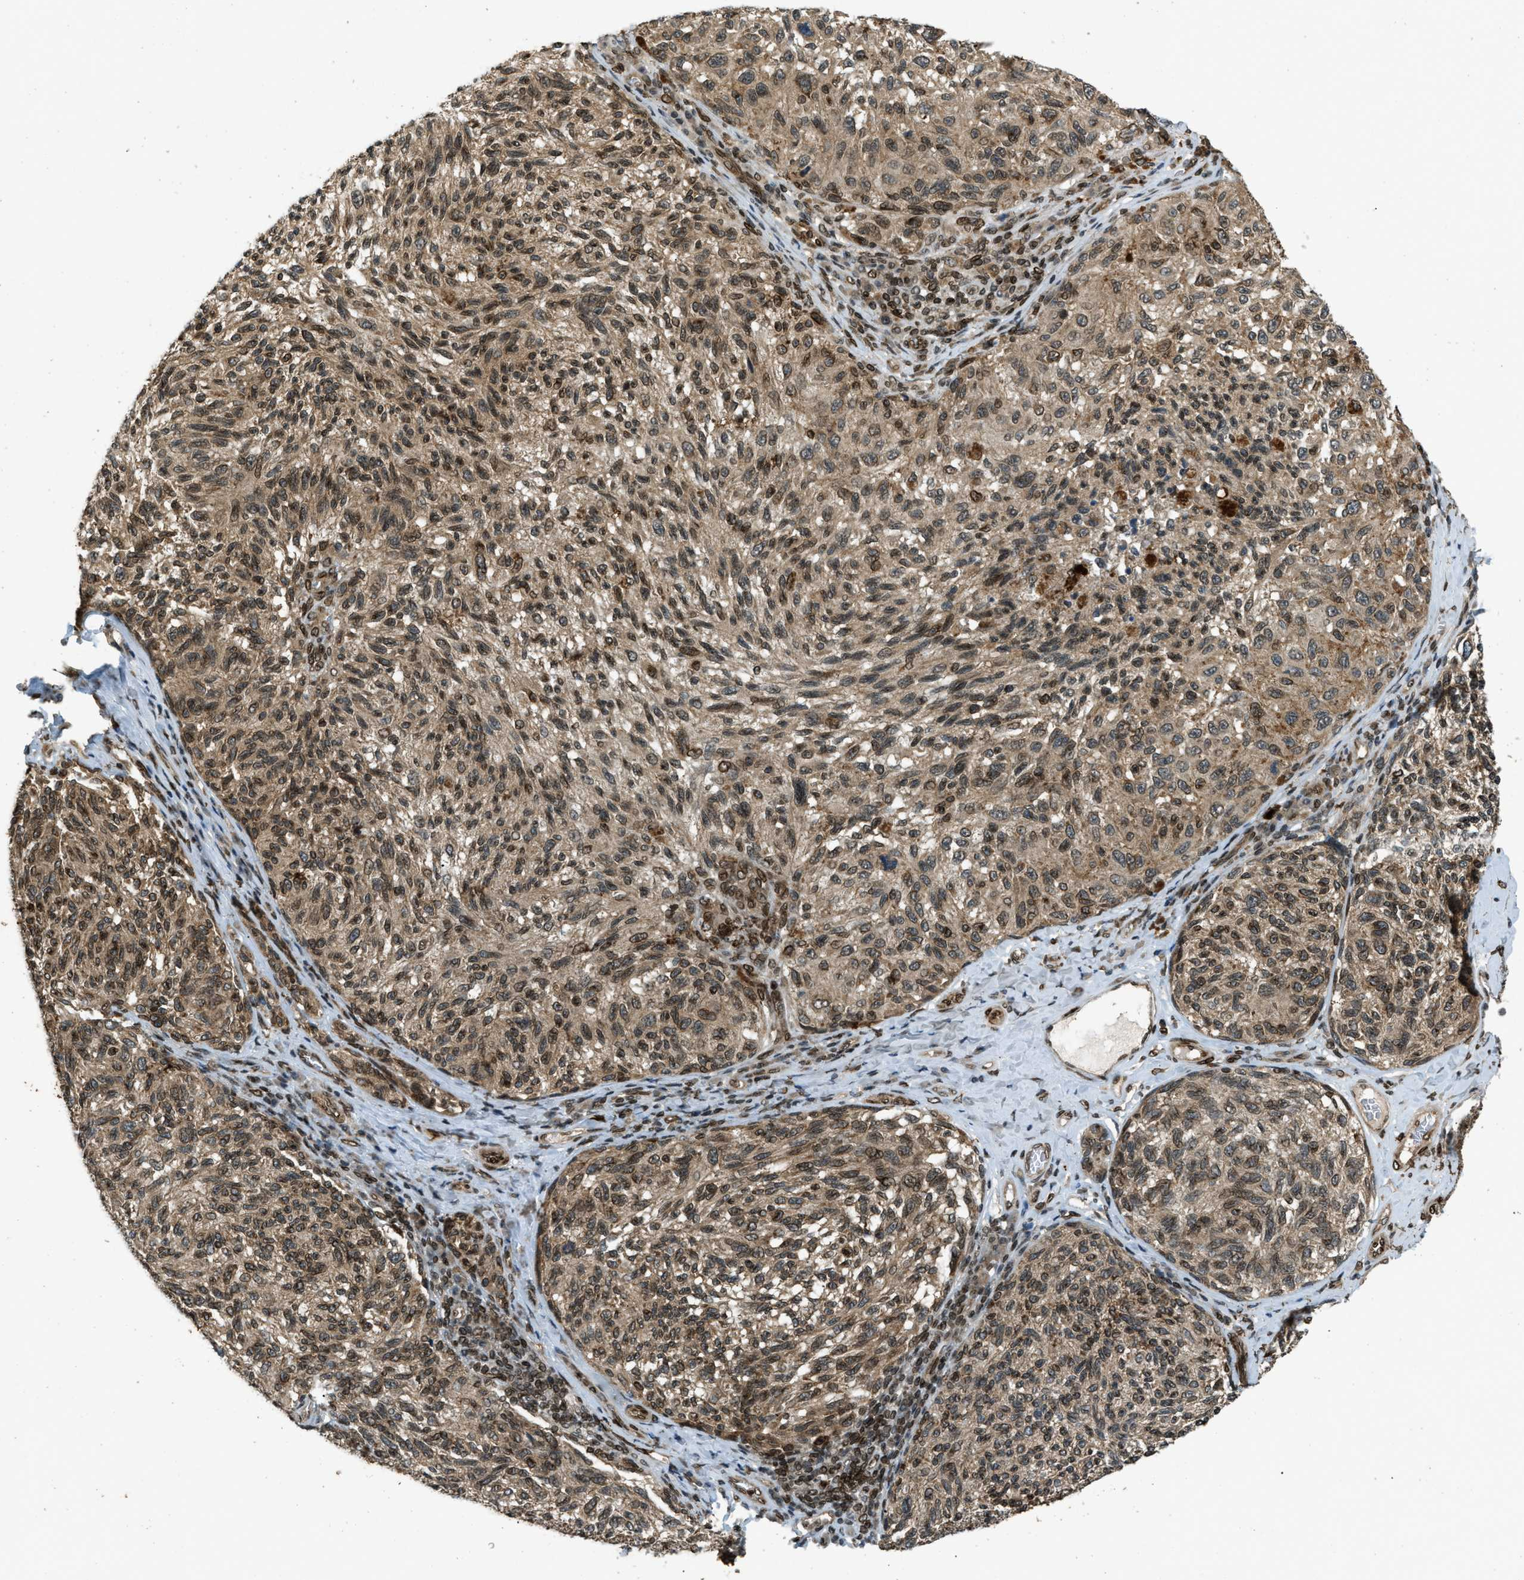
{"staining": {"intensity": "moderate", "quantity": ">75%", "location": "cytoplasmic/membranous,nuclear"}, "tissue": "melanoma", "cell_type": "Tumor cells", "image_type": "cancer", "snomed": [{"axis": "morphology", "description": "Malignant melanoma, NOS"}, {"axis": "topography", "description": "Skin"}], "caption": "Protein analysis of melanoma tissue exhibits moderate cytoplasmic/membranous and nuclear positivity in approximately >75% of tumor cells.", "gene": "SYNE1", "patient": {"sex": "female", "age": 73}}